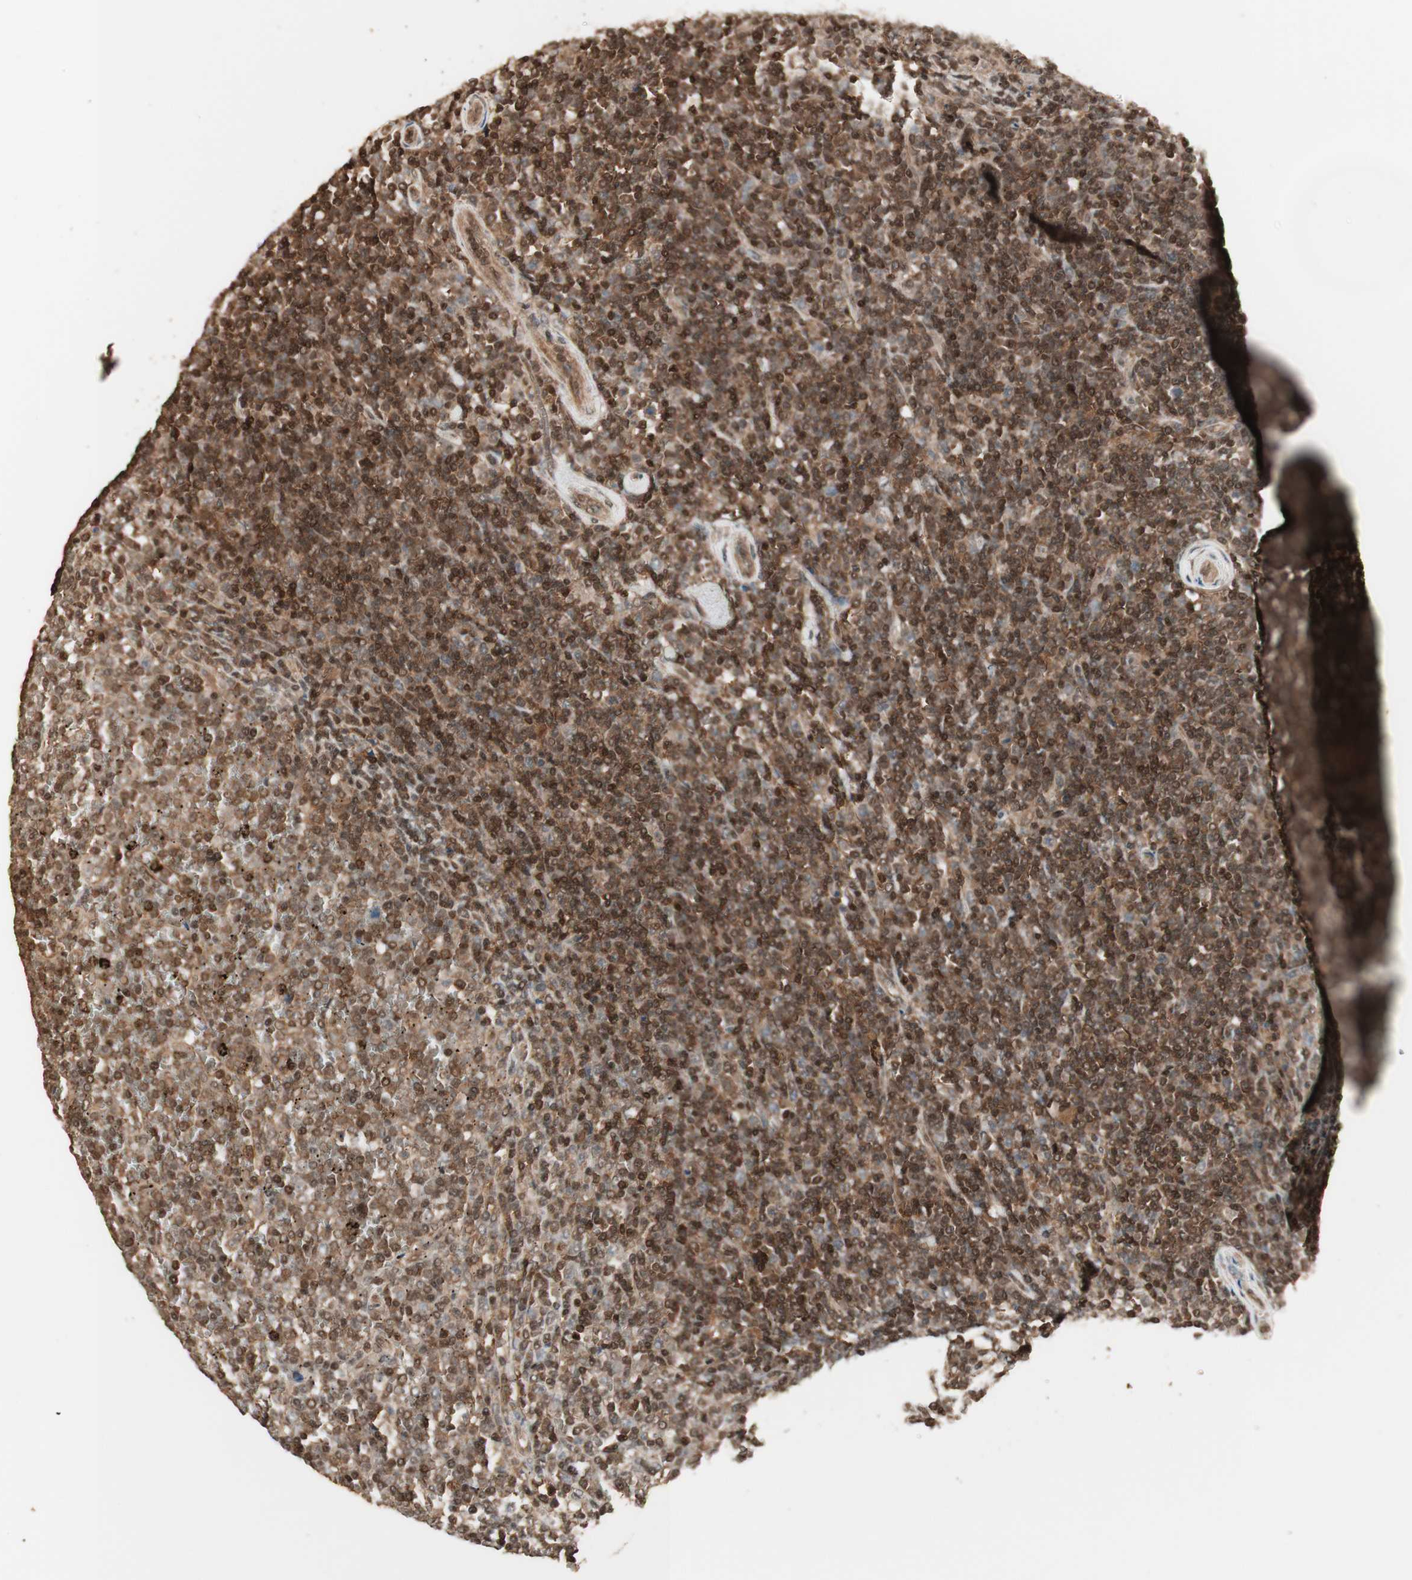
{"staining": {"intensity": "moderate", "quantity": "25%-75%", "location": "cytoplasmic/membranous"}, "tissue": "lymphoma", "cell_type": "Tumor cells", "image_type": "cancer", "snomed": [{"axis": "morphology", "description": "Malignant lymphoma, non-Hodgkin's type, Low grade"}, {"axis": "topography", "description": "Spleen"}], "caption": "Immunohistochemical staining of human malignant lymphoma, non-Hodgkin's type (low-grade) shows moderate cytoplasmic/membranous protein staining in approximately 25%-75% of tumor cells.", "gene": "YWHAB", "patient": {"sex": "female", "age": 19}}